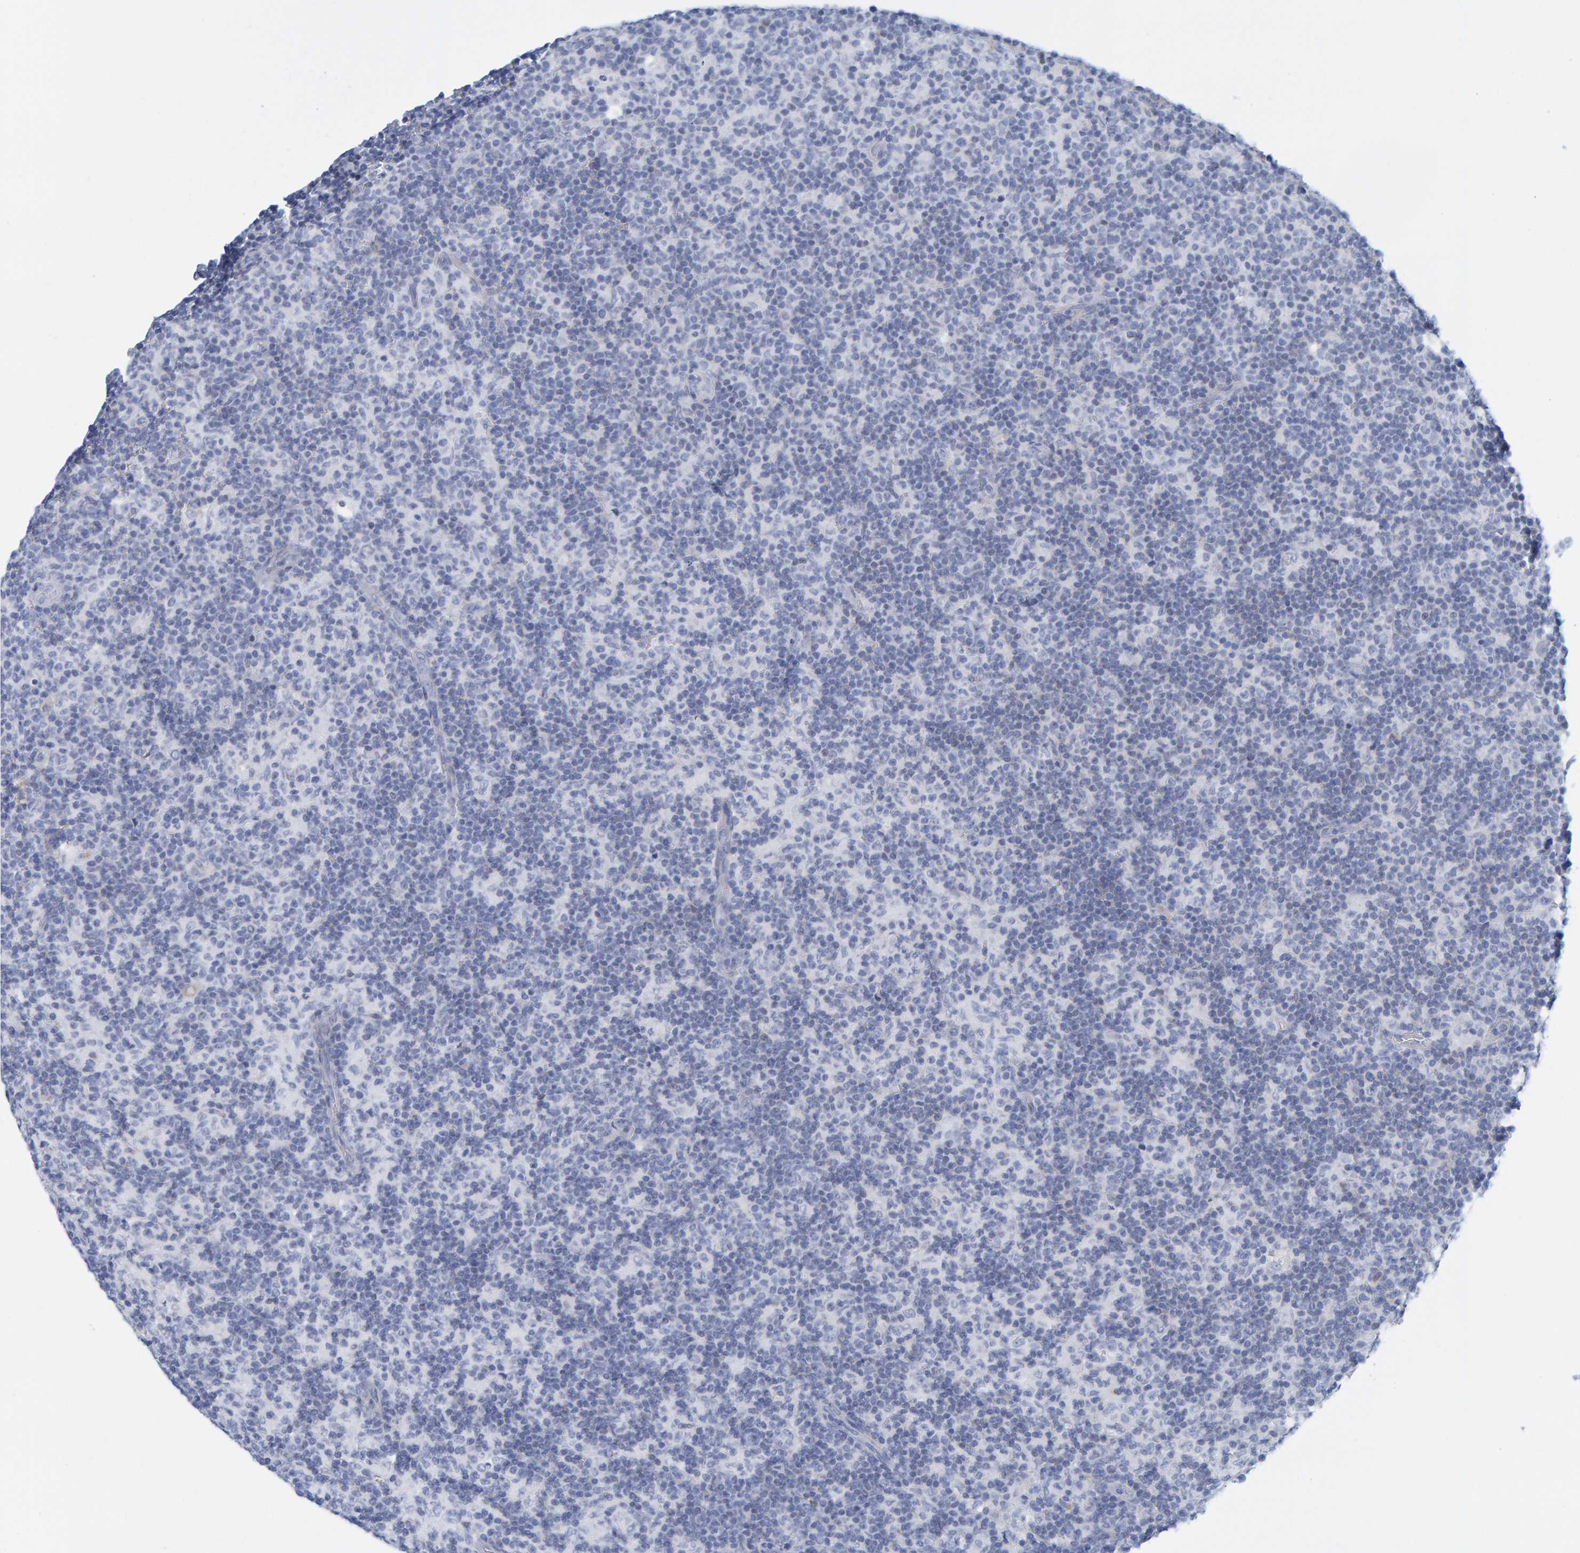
{"staining": {"intensity": "negative", "quantity": "none", "location": "none"}, "tissue": "lymph node", "cell_type": "Germinal center cells", "image_type": "normal", "snomed": [{"axis": "morphology", "description": "Normal tissue, NOS"}, {"axis": "morphology", "description": "Inflammation, NOS"}, {"axis": "topography", "description": "Lymph node"}], "caption": "A high-resolution photomicrograph shows immunohistochemistry (IHC) staining of normal lymph node, which shows no significant expression in germinal center cells.", "gene": "KLHL11", "patient": {"sex": "male", "age": 55}}